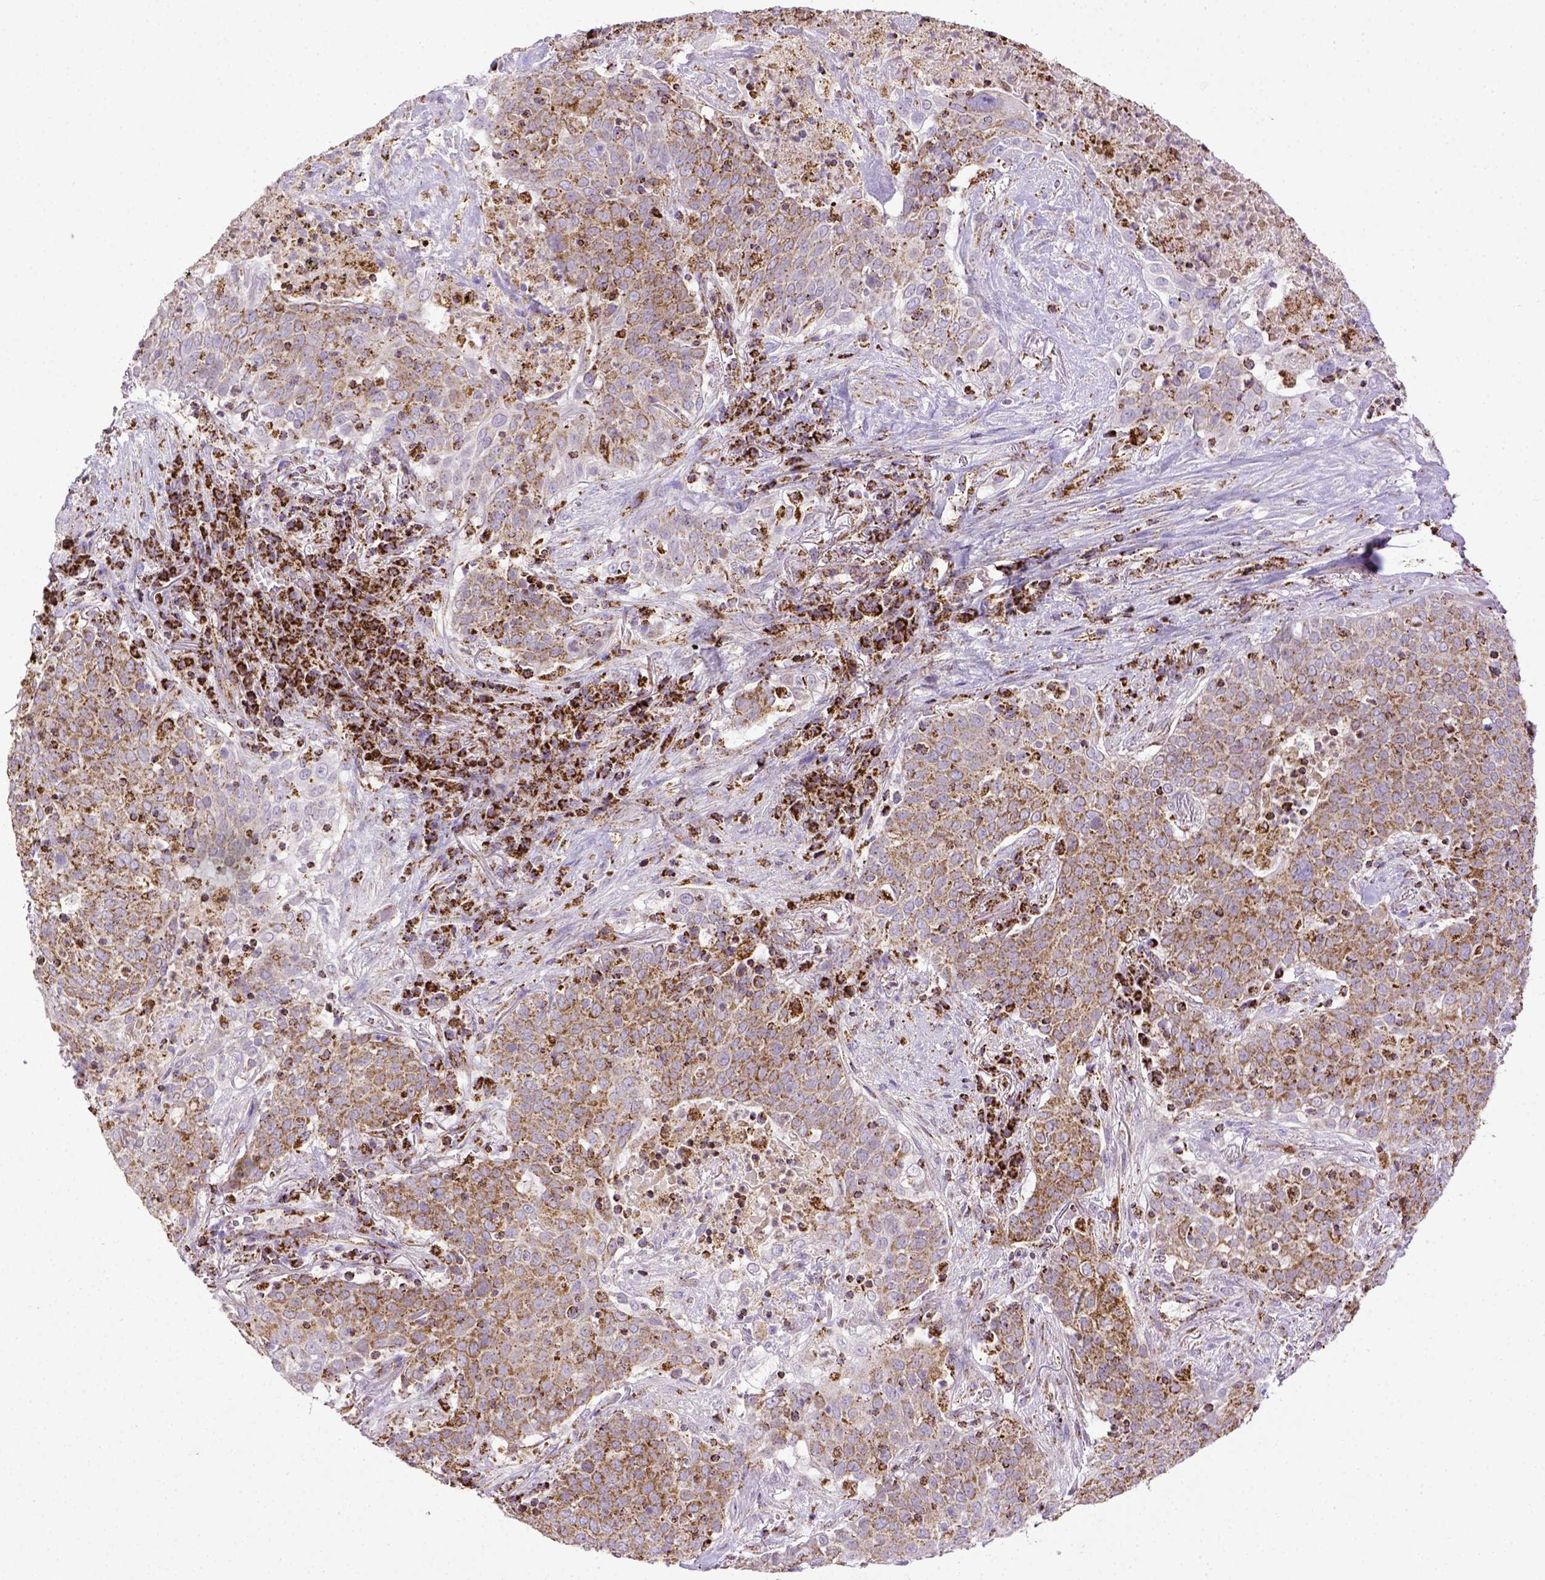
{"staining": {"intensity": "moderate", "quantity": ">75%", "location": "cytoplasmic/membranous"}, "tissue": "lung cancer", "cell_type": "Tumor cells", "image_type": "cancer", "snomed": [{"axis": "morphology", "description": "Squamous cell carcinoma, NOS"}, {"axis": "topography", "description": "Lung"}], "caption": "DAB (3,3'-diaminobenzidine) immunohistochemical staining of human squamous cell carcinoma (lung) reveals moderate cytoplasmic/membranous protein expression in approximately >75% of tumor cells.", "gene": "MT-CO1", "patient": {"sex": "male", "age": 82}}